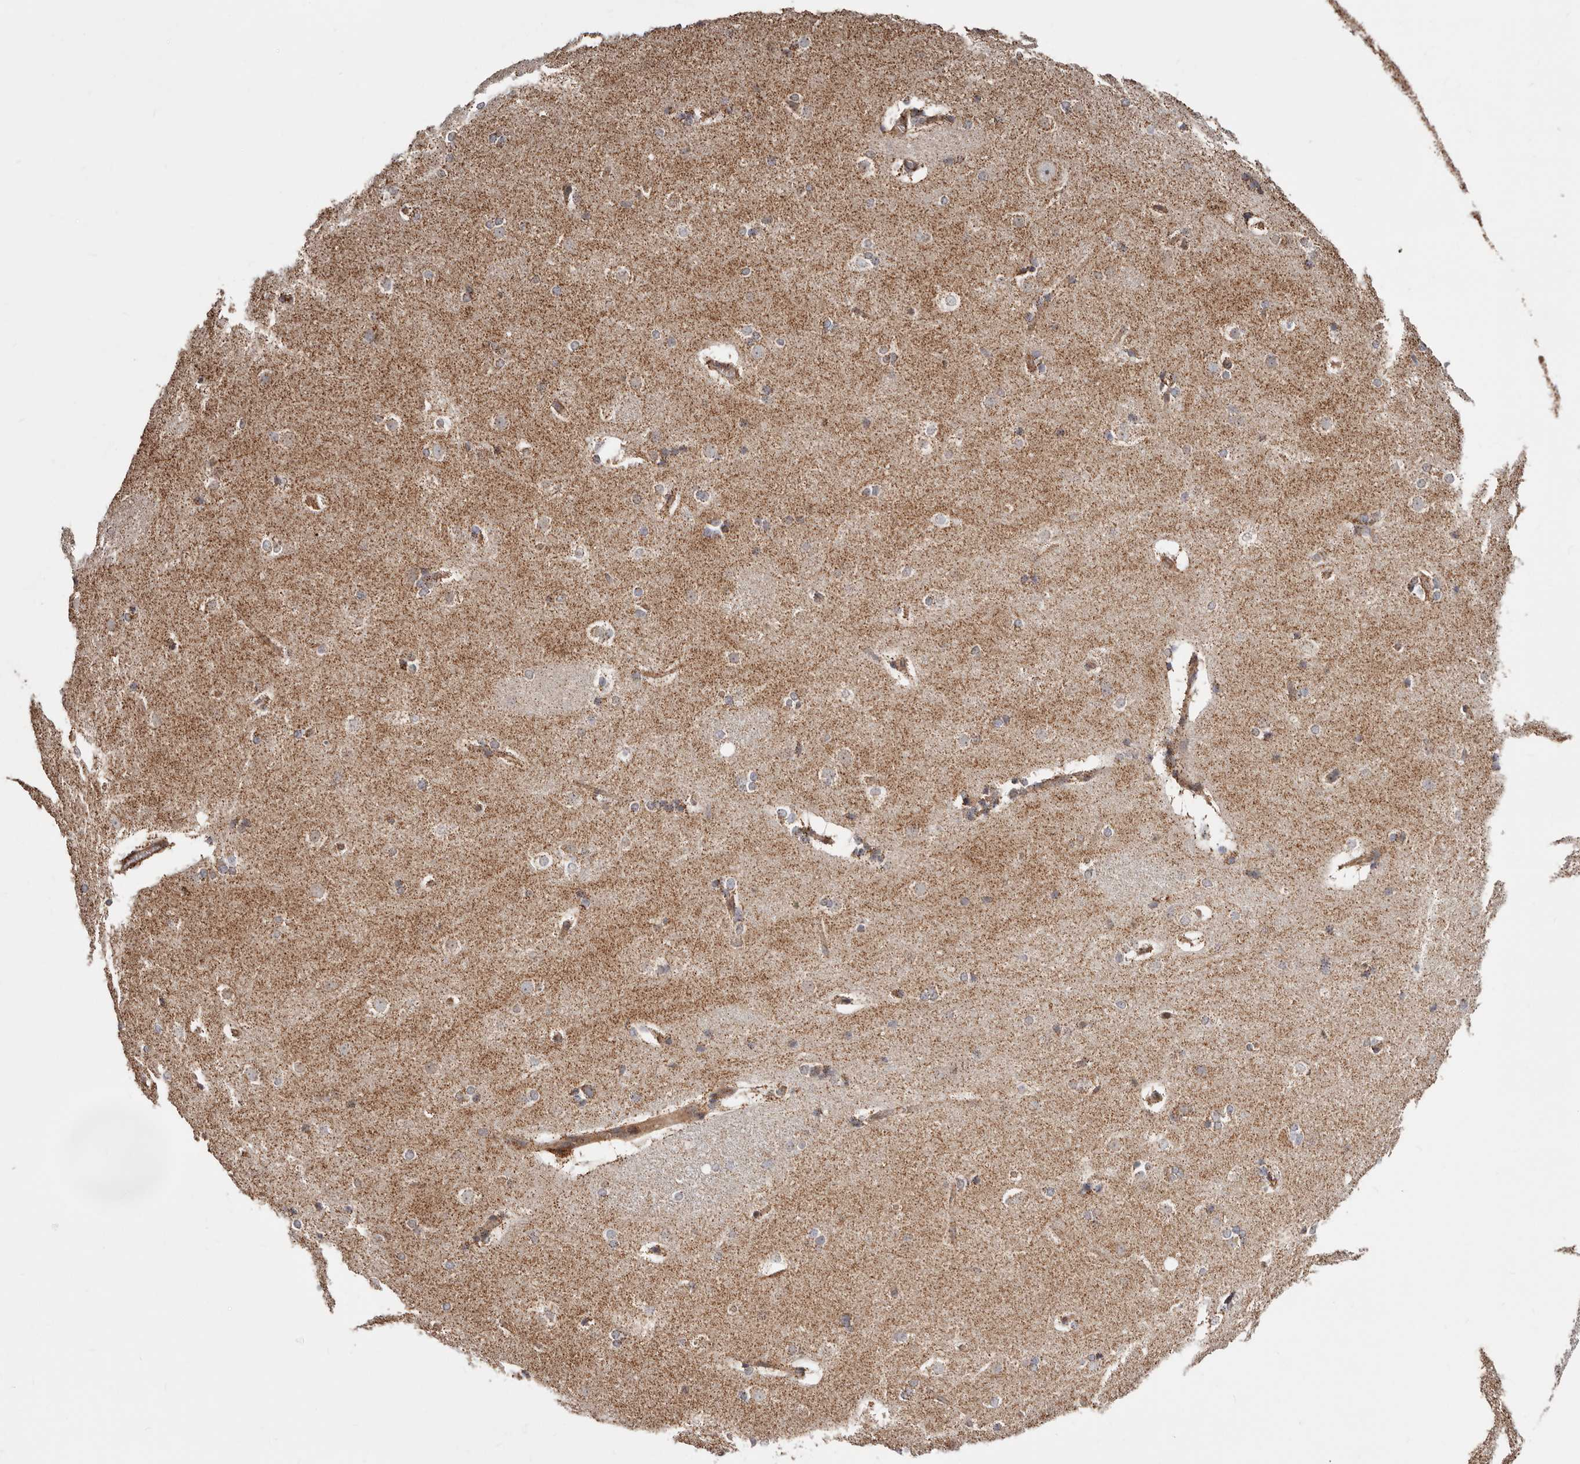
{"staining": {"intensity": "moderate", "quantity": "25%-75%", "location": "cytoplasmic/membranous"}, "tissue": "caudate", "cell_type": "Glial cells", "image_type": "normal", "snomed": [{"axis": "morphology", "description": "Normal tissue, NOS"}, {"axis": "topography", "description": "Lateral ventricle wall"}], "caption": "Immunohistochemical staining of benign human caudate exhibits 25%-75% levels of moderate cytoplasmic/membranous protein staining in approximately 25%-75% of glial cells. The staining is performed using DAB brown chromogen to label protein expression. The nuclei are counter-stained blue using hematoxylin.", "gene": "PRKACB", "patient": {"sex": "female", "age": 19}}